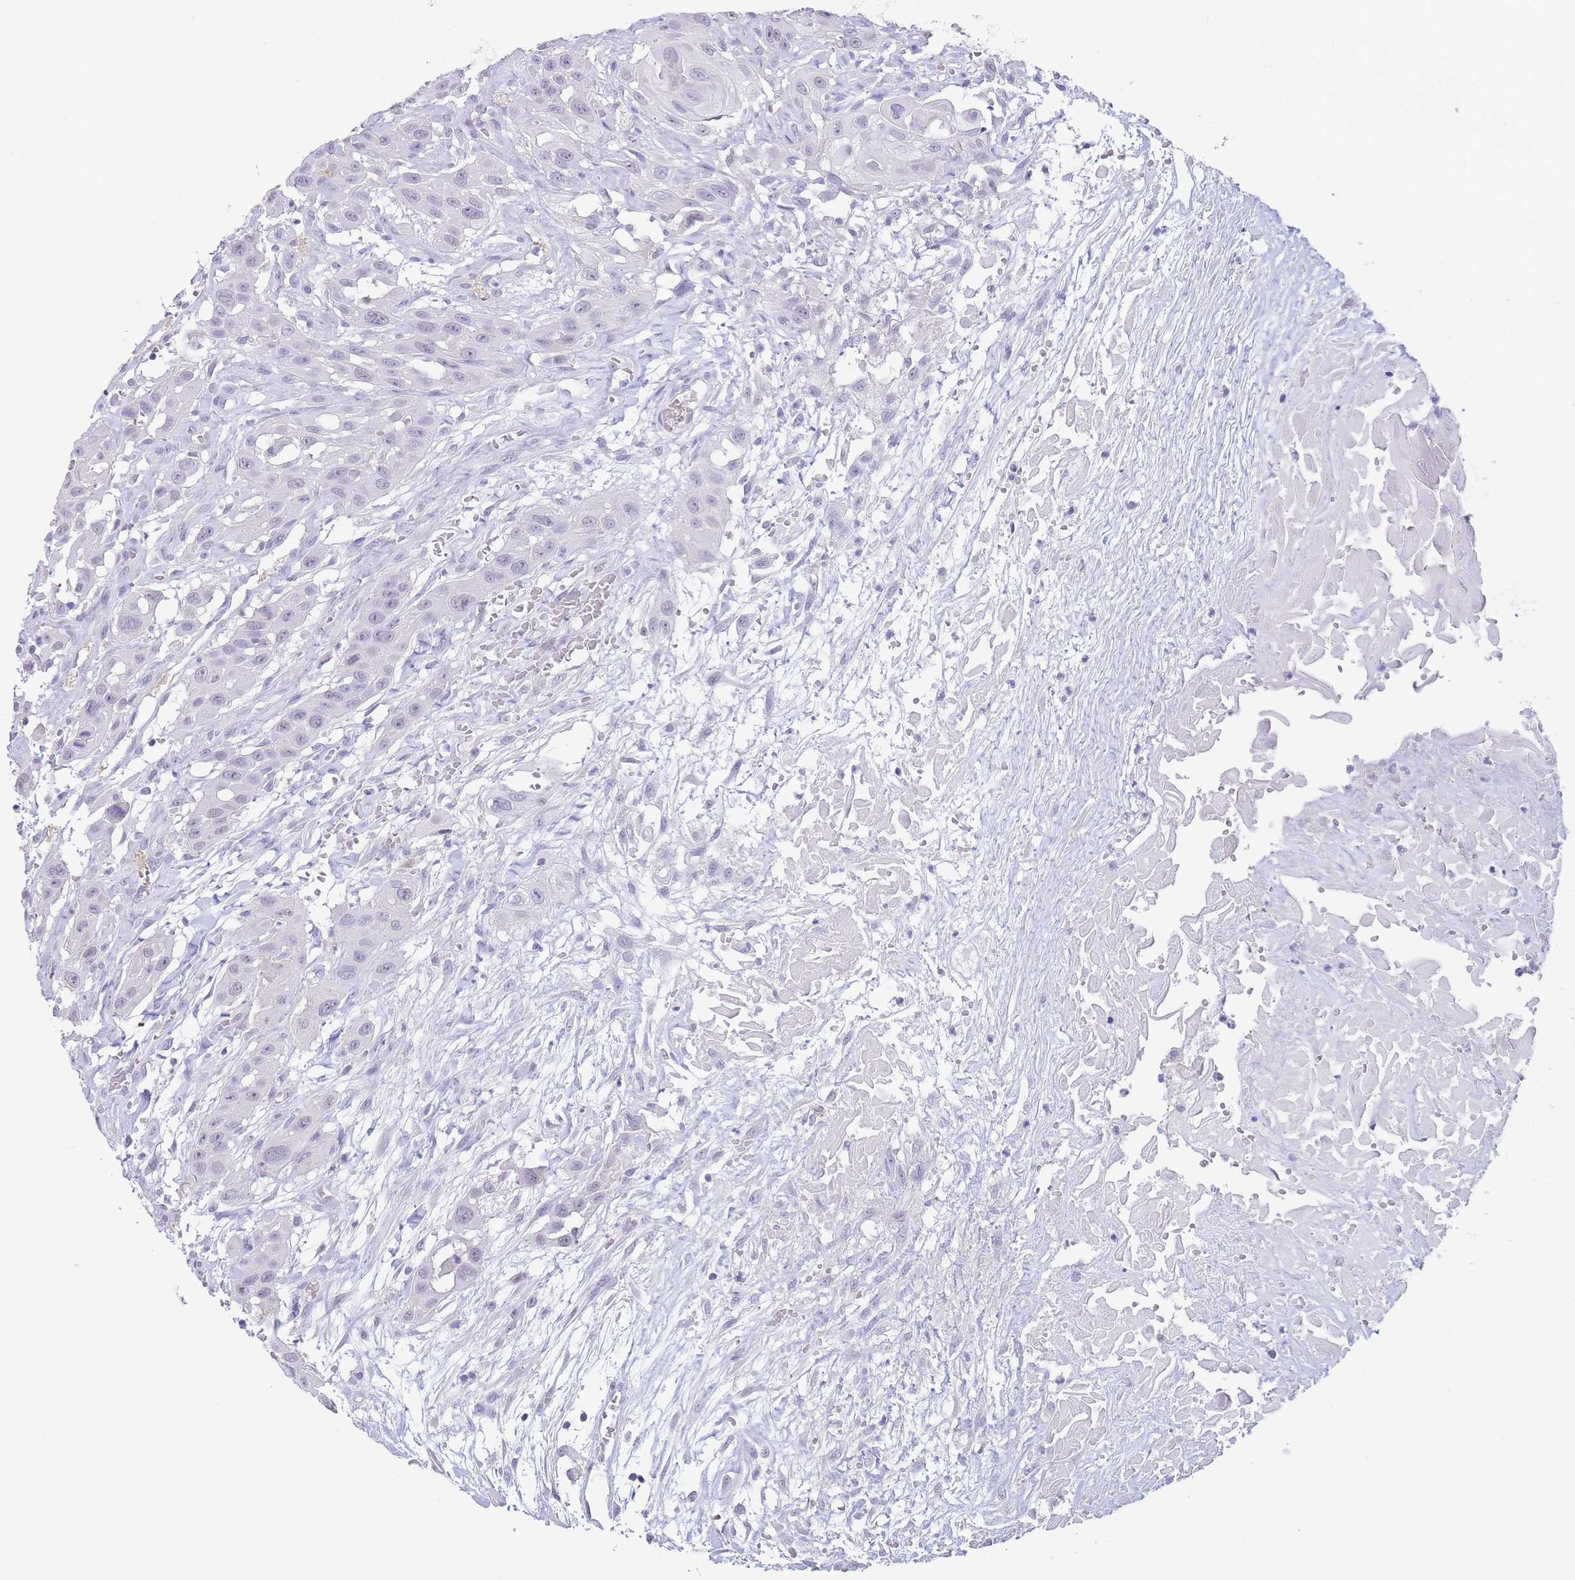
{"staining": {"intensity": "negative", "quantity": "none", "location": "none"}, "tissue": "head and neck cancer", "cell_type": "Tumor cells", "image_type": "cancer", "snomed": [{"axis": "morphology", "description": "Squamous cell carcinoma, NOS"}, {"axis": "topography", "description": "Head-Neck"}], "caption": "IHC micrograph of neoplastic tissue: human head and neck squamous cell carcinoma stained with DAB shows no significant protein positivity in tumor cells. (Immunohistochemistry (ihc), brightfield microscopy, high magnification).", "gene": "ASAP3", "patient": {"sex": "male", "age": 81}}